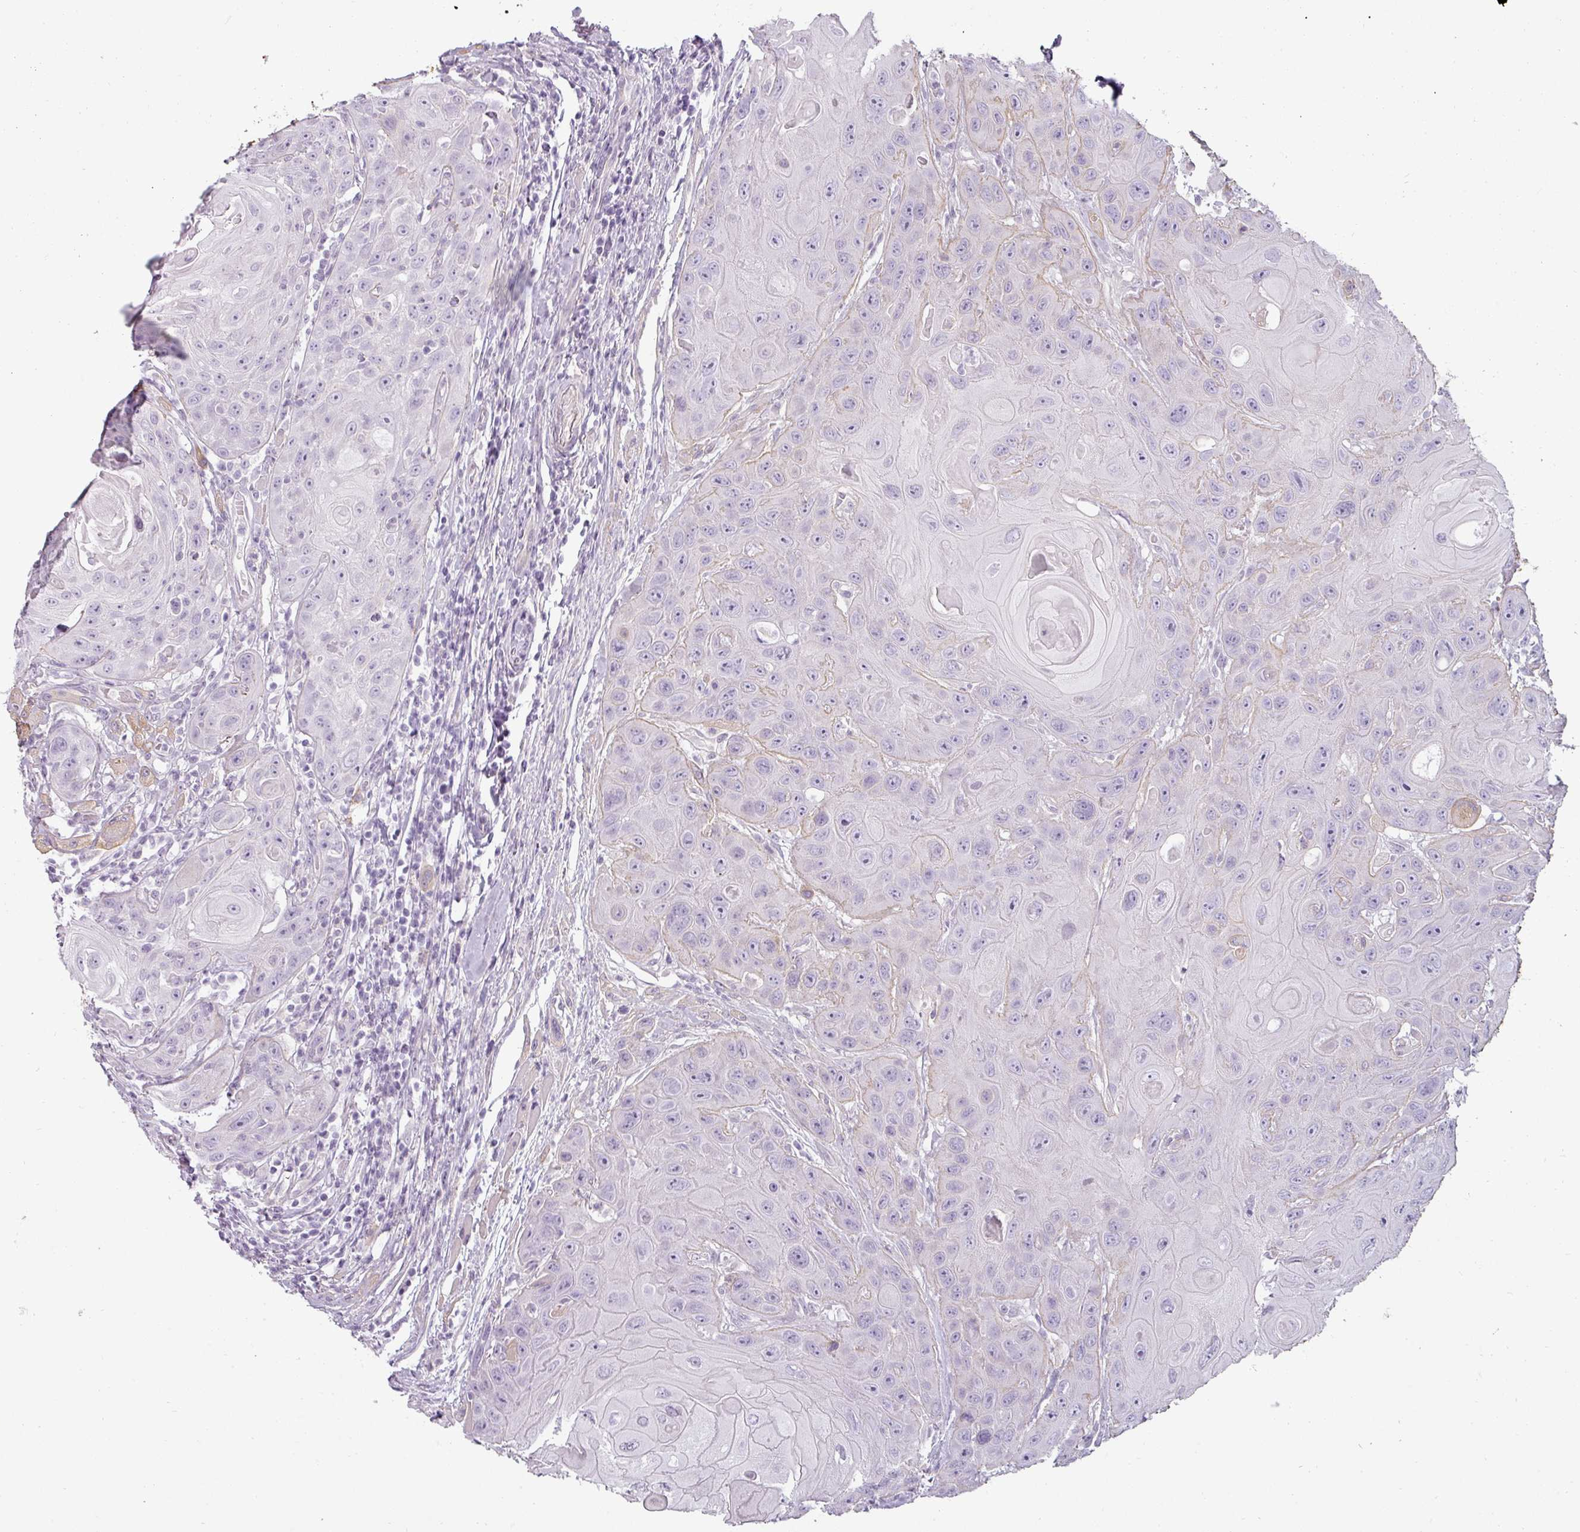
{"staining": {"intensity": "negative", "quantity": "none", "location": "none"}, "tissue": "head and neck cancer", "cell_type": "Tumor cells", "image_type": "cancer", "snomed": [{"axis": "morphology", "description": "Squamous cell carcinoma, NOS"}, {"axis": "topography", "description": "Head-Neck"}], "caption": "An image of head and neck cancer stained for a protein reveals no brown staining in tumor cells. (DAB immunohistochemistry (IHC) with hematoxylin counter stain).", "gene": "ASB1", "patient": {"sex": "female", "age": 59}}